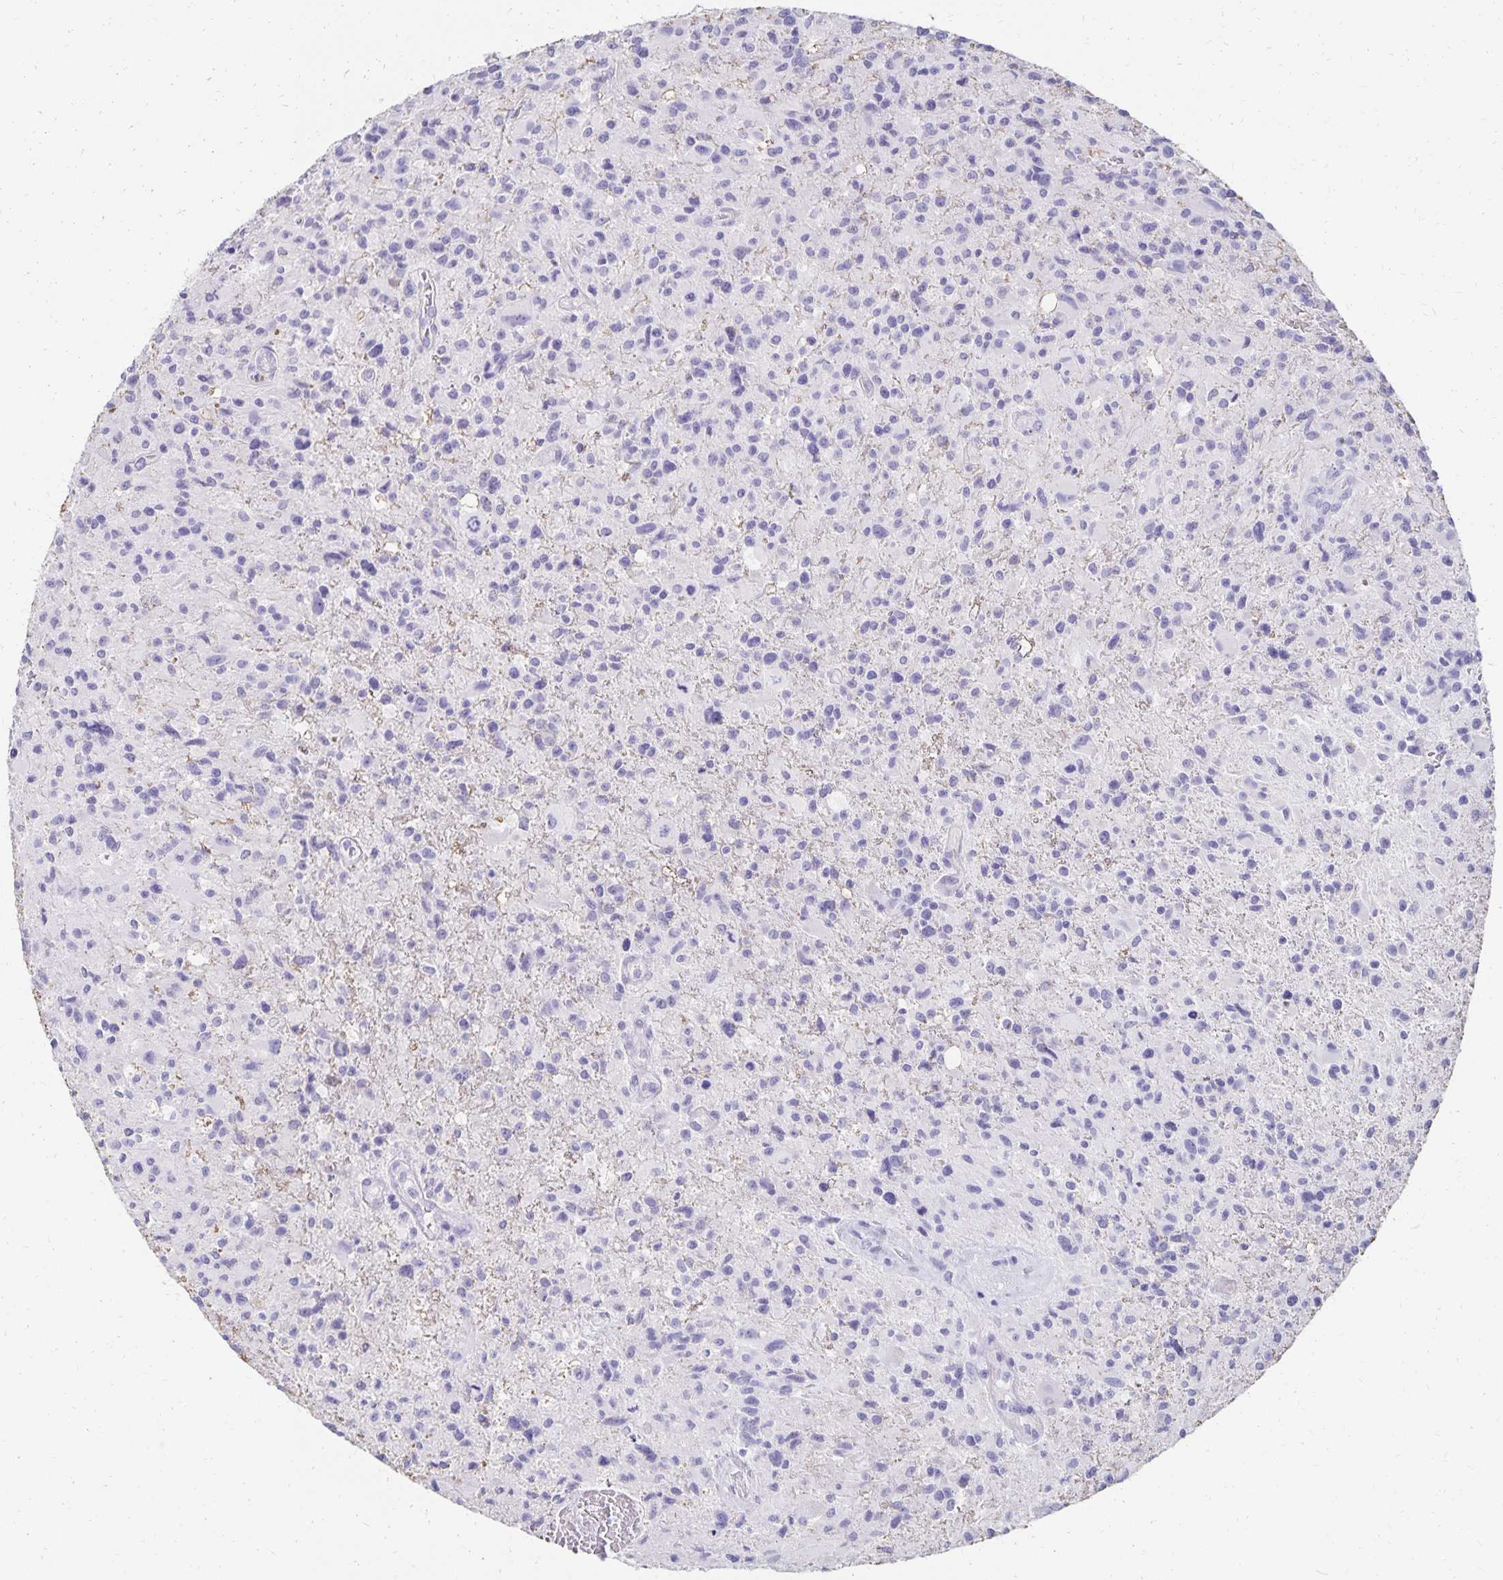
{"staining": {"intensity": "negative", "quantity": "none", "location": "none"}, "tissue": "glioma", "cell_type": "Tumor cells", "image_type": "cancer", "snomed": [{"axis": "morphology", "description": "Glioma, malignant, High grade"}, {"axis": "topography", "description": "Brain"}], "caption": "Histopathology image shows no protein positivity in tumor cells of glioma tissue.", "gene": "DYNLT4", "patient": {"sex": "male", "age": 63}}